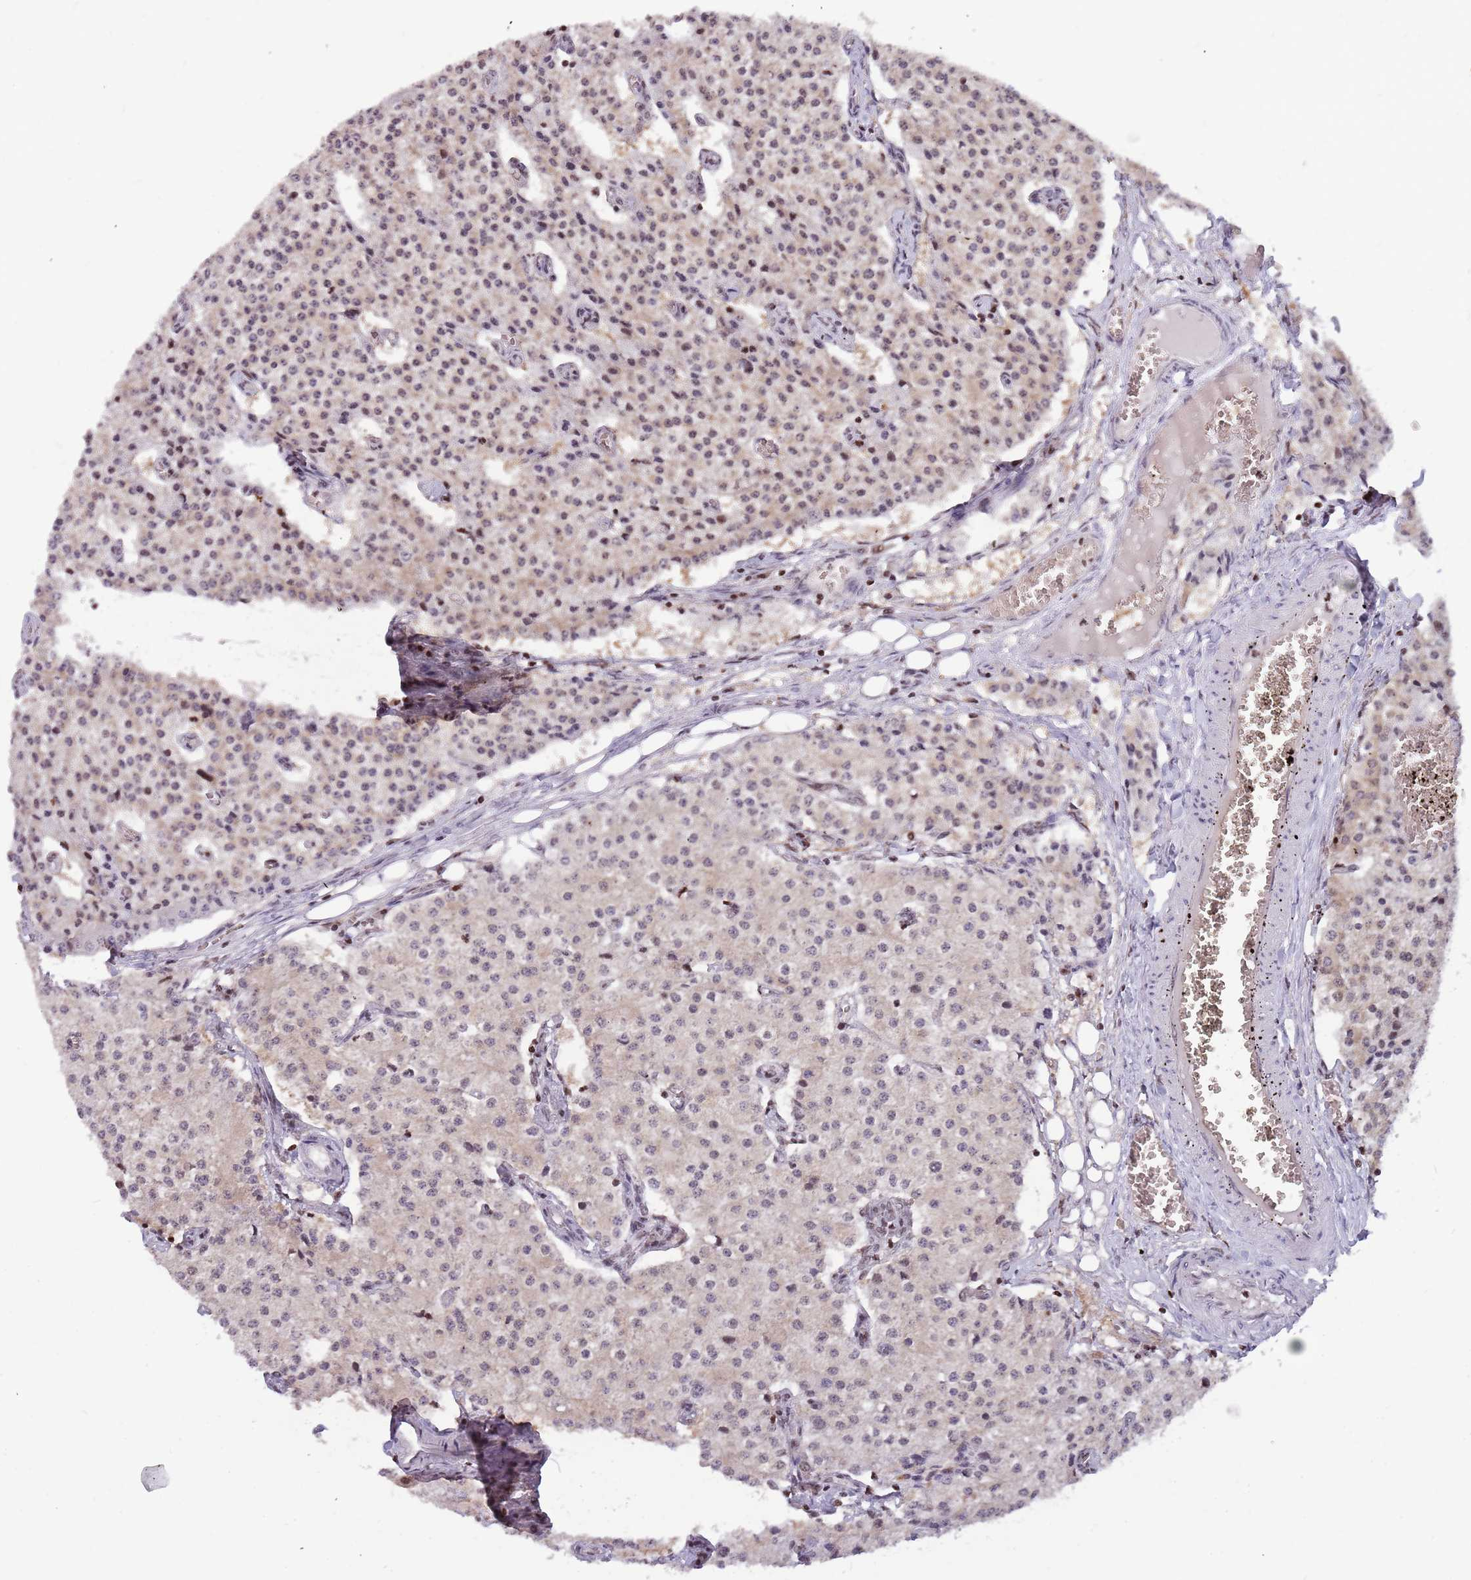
{"staining": {"intensity": "weak", "quantity": "<25%", "location": "cytoplasmic/membranous"}, "tissue": "carcinoid", "cell_type": "Tumor cells", "image_type": "cancer", "snomed": [{"axis": "morphology", "description": "Carcinoid, malignant, NOS"}, {"axis": "topography", "description": "Colon"}], "caption": "Immunohistochemical staining of human carcinoid (malignant) exhibits no significant positivity in tumor cells.", "gene": "ARHGEF5", "patient": {"sex": "female", "age": 52}}